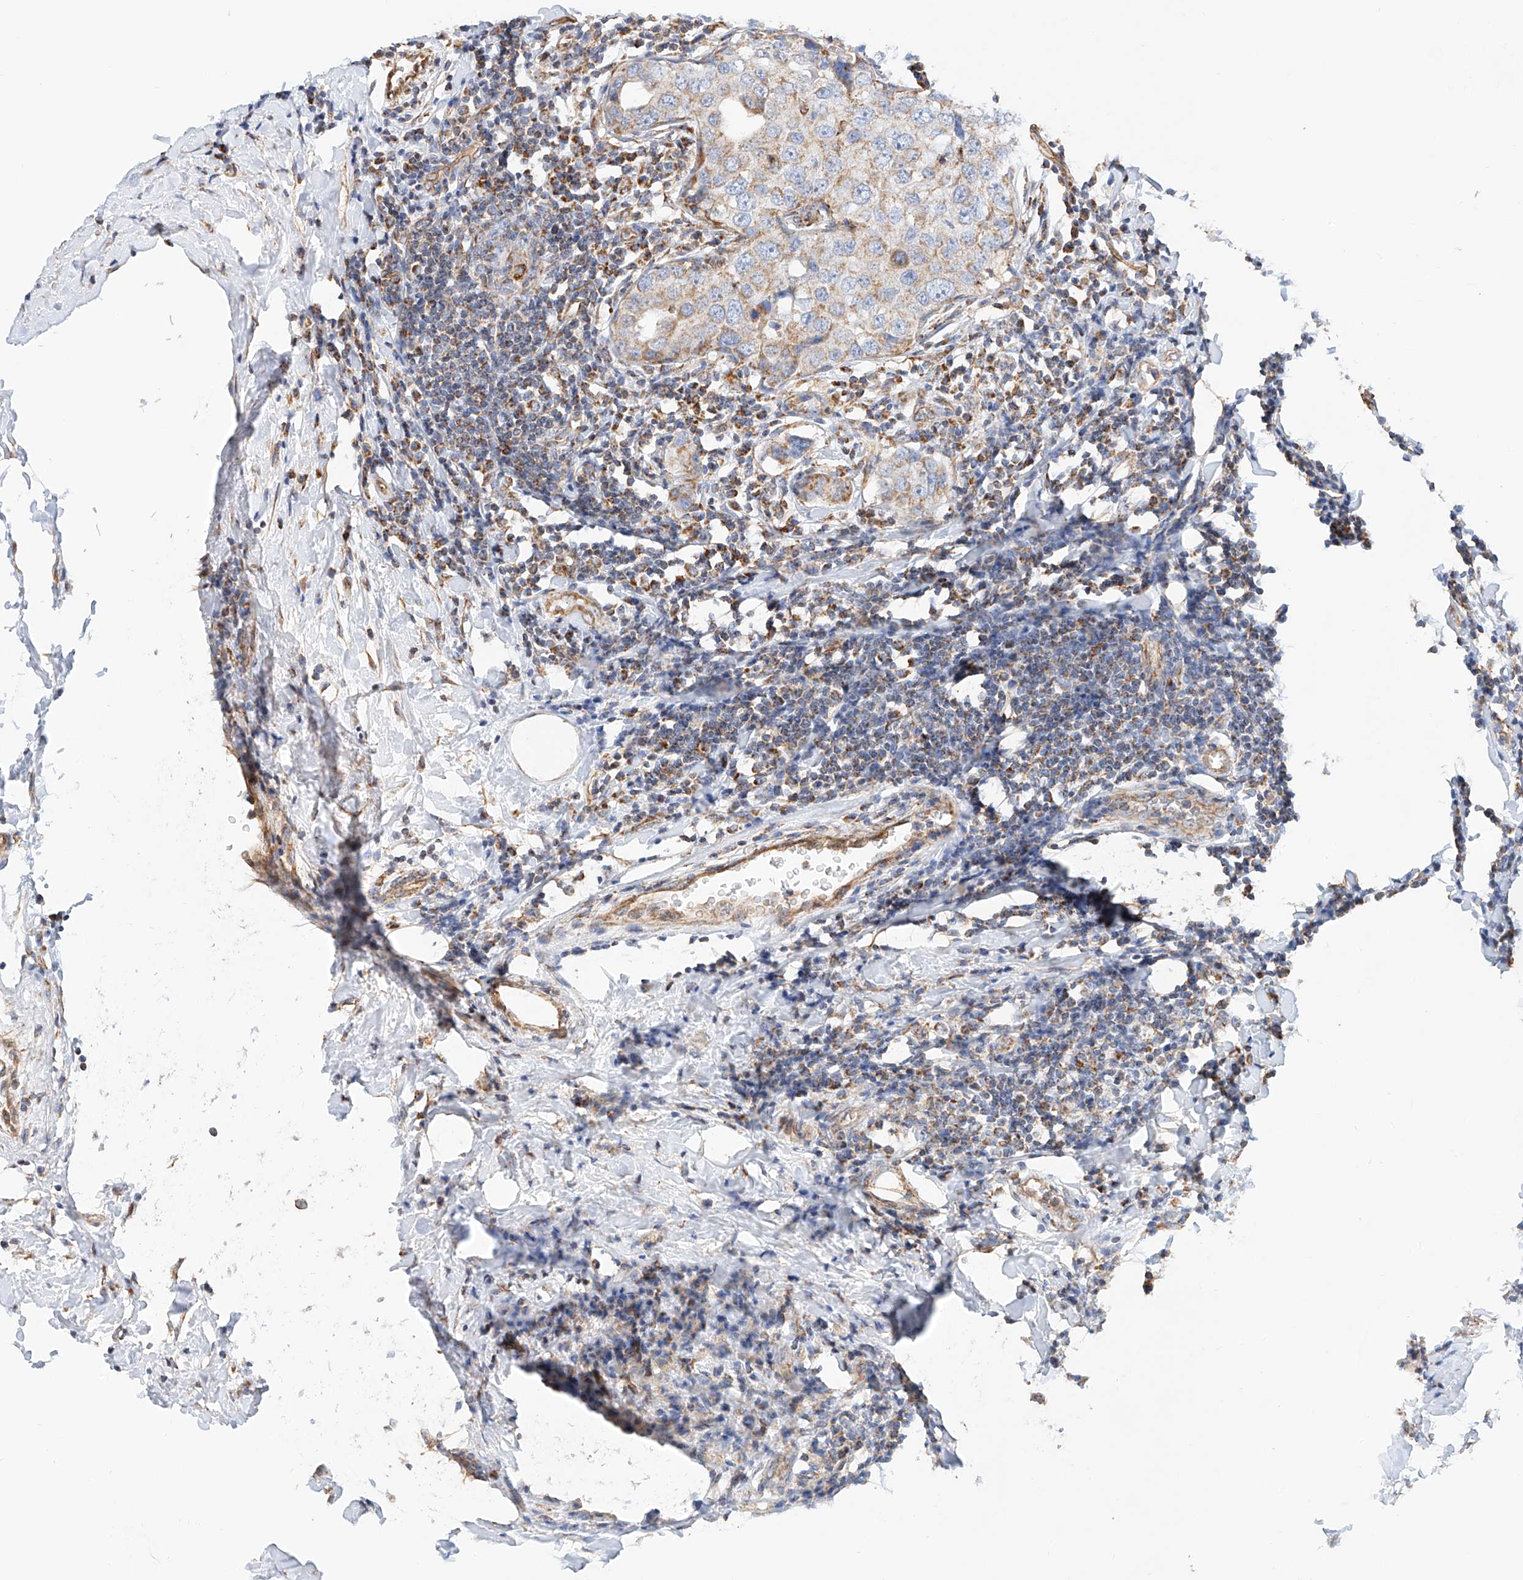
{"staining": {"intensity": "moderate", "quantity": "25%-75%", "location": "cytoplasmic/membranous"}, "tissue": "breast cancer", "cell_type": "Tumor cells", "image_type": "cancer", "snomed": [{"axis": "morphology", "description": "Duct carcinoma"}, {"axis": "topography", "description": "Breast"}], "caption": "This is an image of immunohistochemistry (IHC) staining of breast cancer, which shows moderate expression in the cytoplasmic/membranous of tumor cells.", "gene": "NDUFV3", "patient": {"sex": "female", "age": 27}}